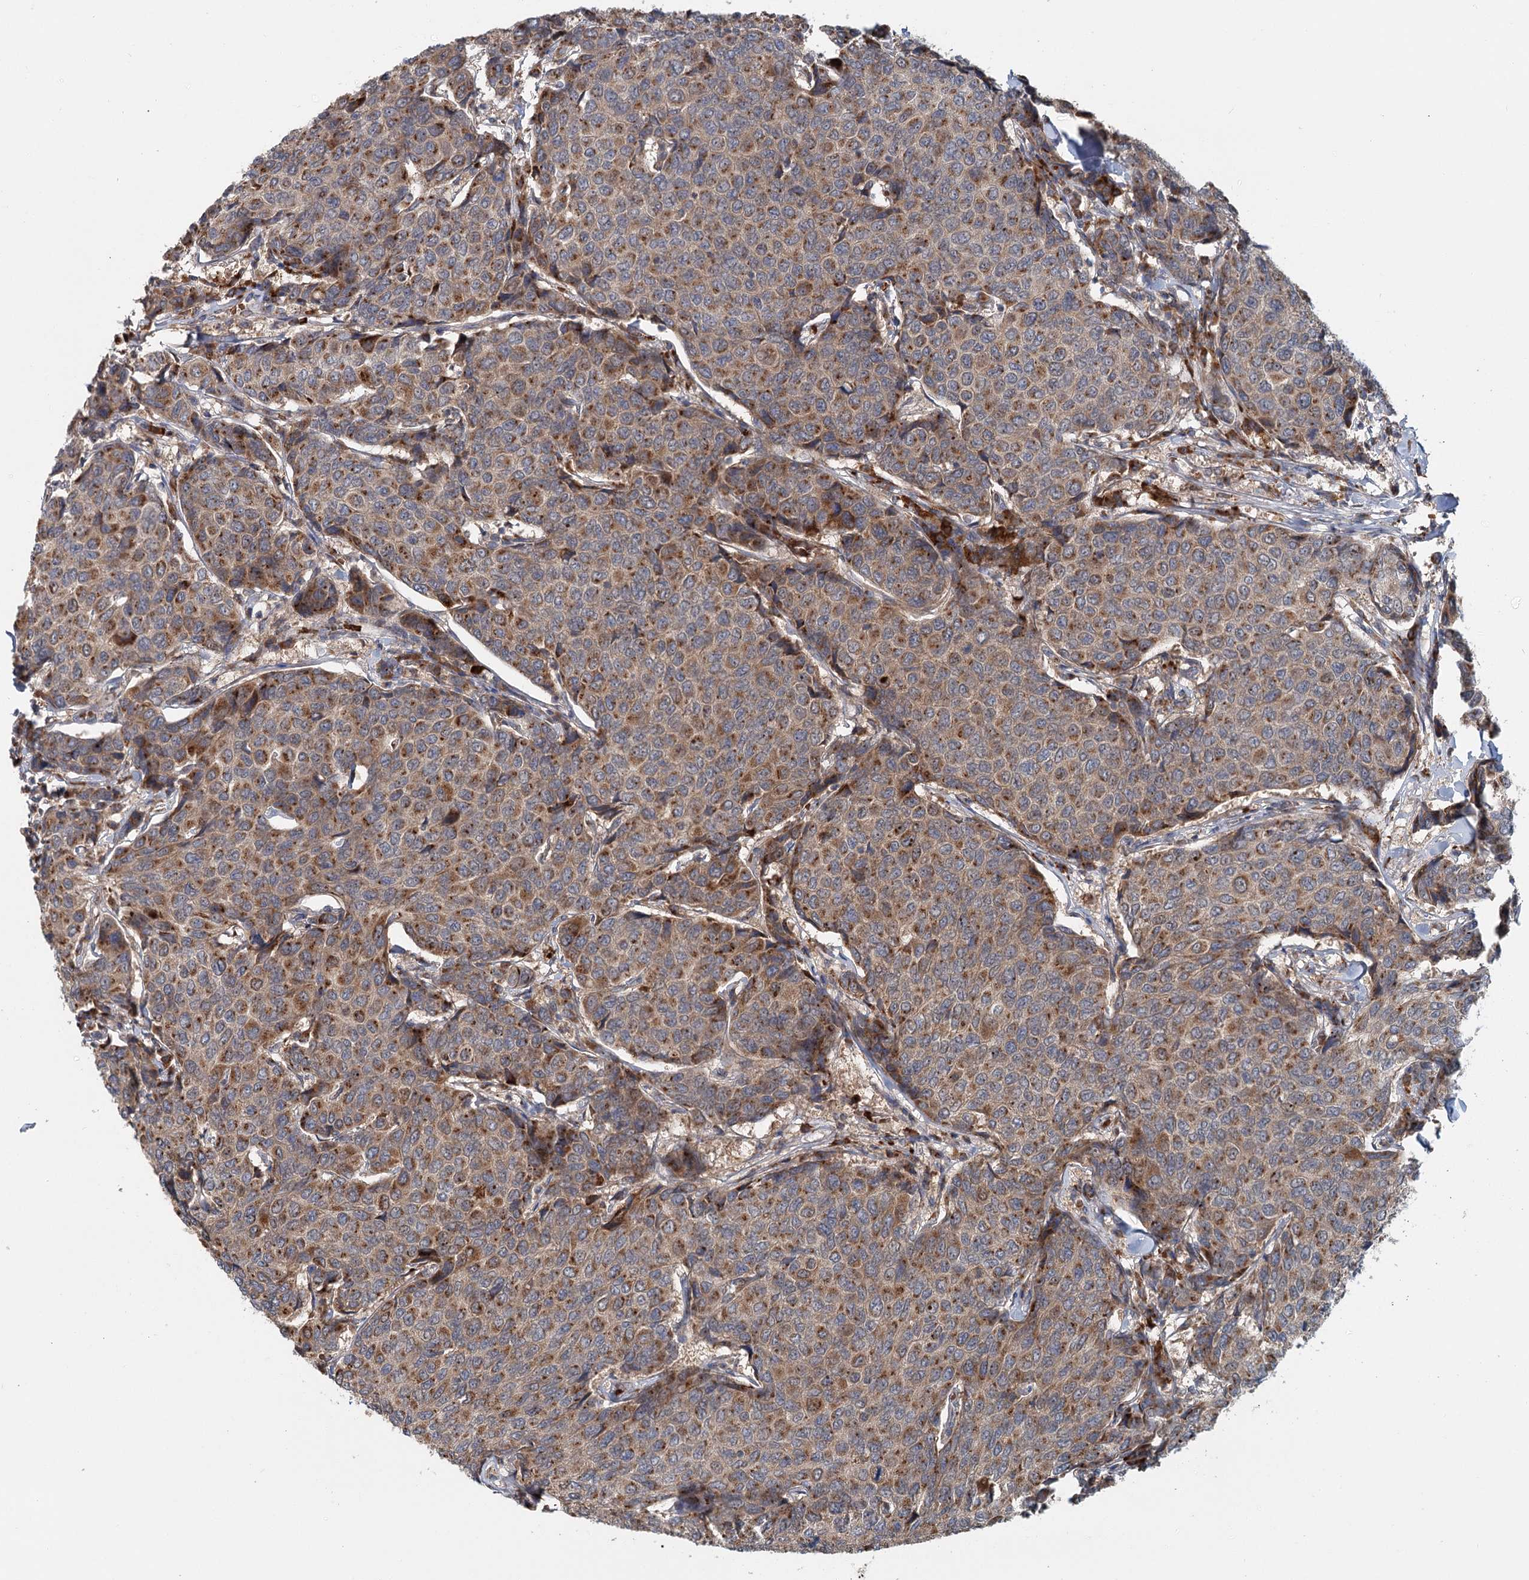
{"staining": {"intensity": "moderate", "quantity": ">75%", "location": "cytoplasmic/membranous"}, "tissue": "breast cancer", "cell_type": "Tumor cells", "image_type": "cancer", "snomed": [{"axis": "morphology", "description": "Duct carcinoma"}, {"axis": "topography", "description": "Breast"}], "caption": "Tumor cells show moderate cytoplasmic/membranous positivity in approximately >75% of cells in breast invasive ductal carcinoma.", "gene": "ADK", "patient": {"sex": "female", "age": 55}}